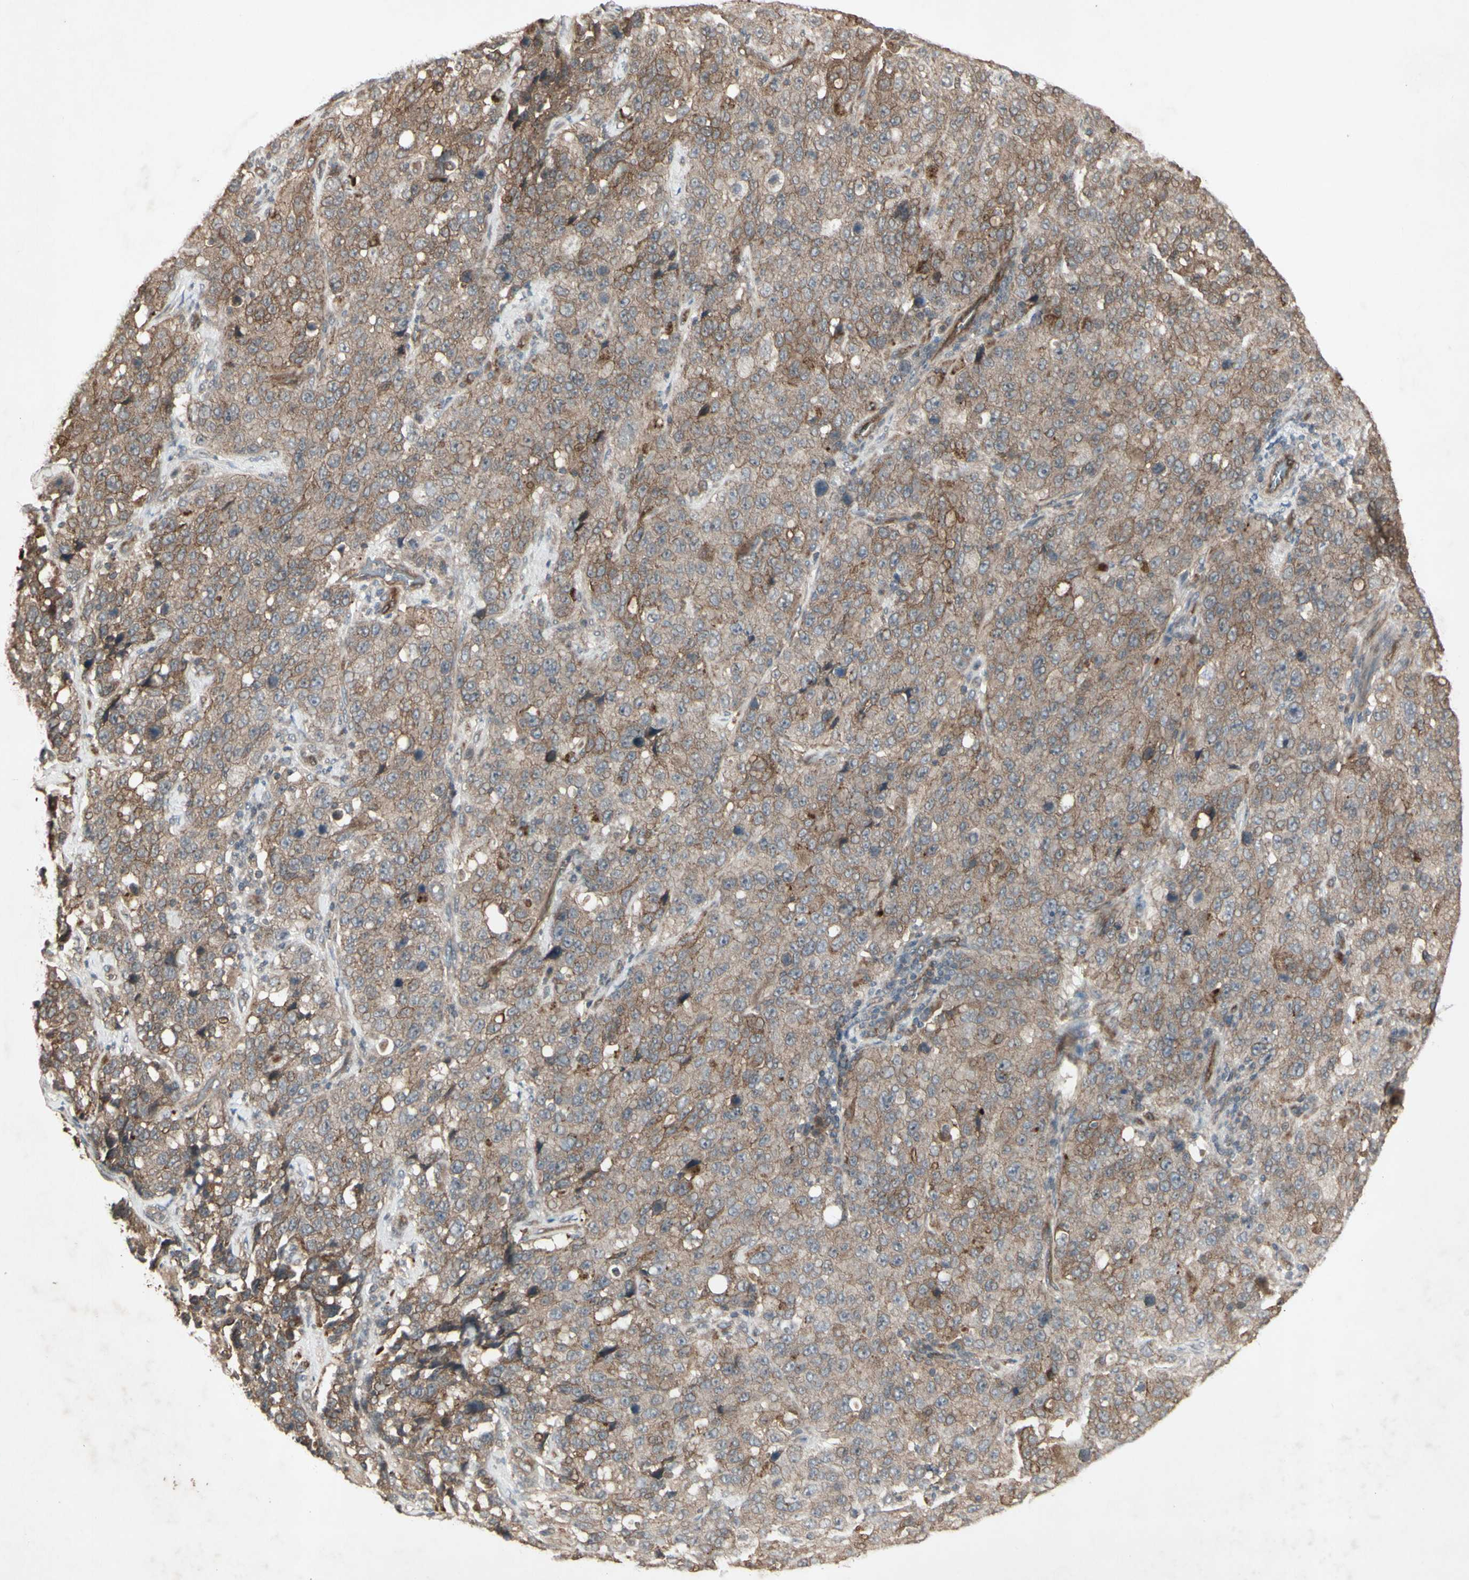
{"staining": {"intensity": "moderate", "quantity": "25%-75%", "location": "cytoplasmic/membranous"}, "tissue": "stomach cancer", "cell_type": "Tumor cells", "image_type": "cancer", "snomed": [{"axis": "morphology", "description": "Normal tissue, NOS"}, {"axis": "morphology", "description": "Adenocarcinoma, NOS"}, {"axis": "topography", "description": "Stomach"}], "caption": "Stomach adenocarcinoma tissue exhibits moderate cytoplasmic/membranous staining in approximately 25%-75% of tumor cells, visualized by immunohistochemistry. (DAB (3,3'-diaminobenzidine) = brown stain, brightfield microscopy at high magnification).", "gene": "JAG1", "patient": {"sex": "male", "age": 48}}